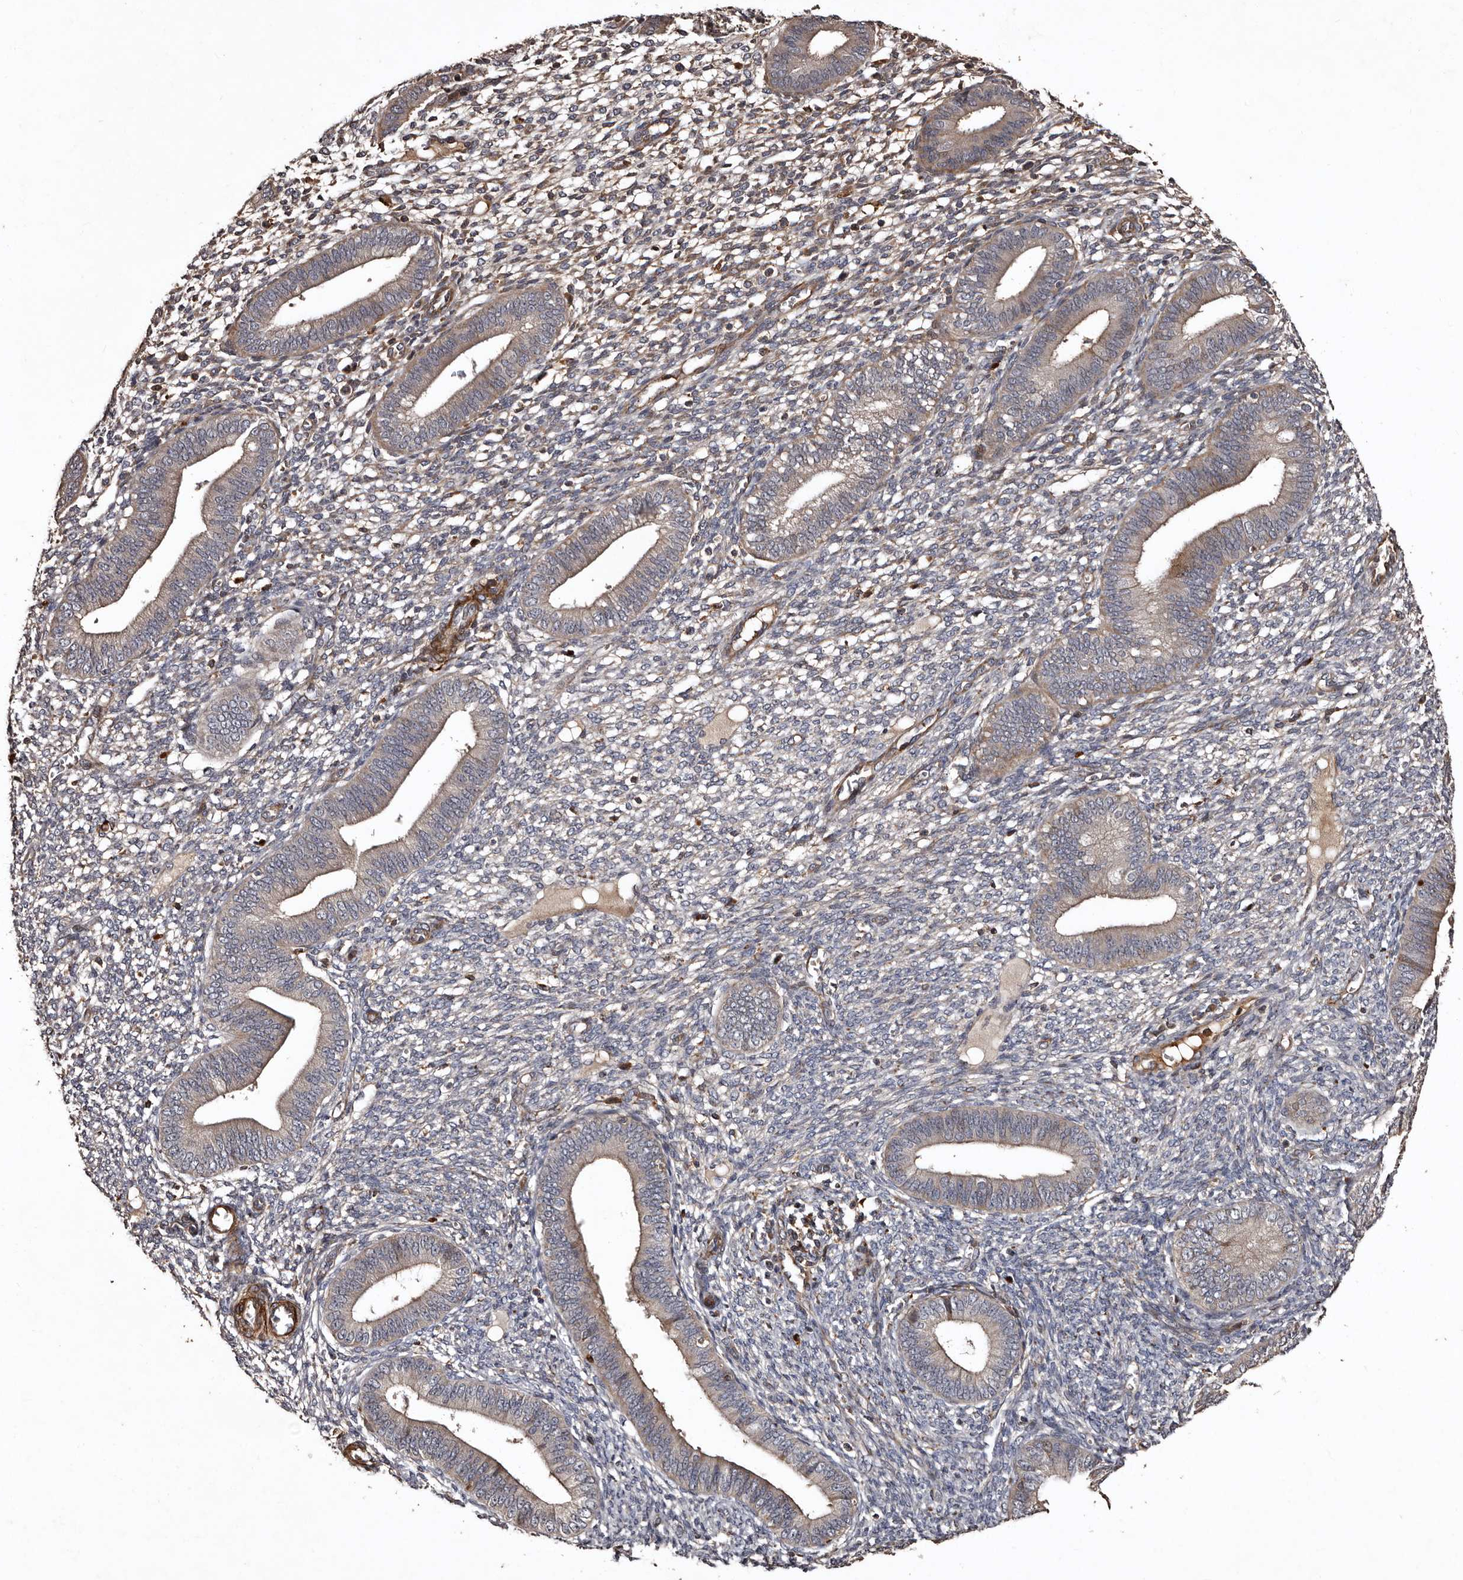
{"staining": {"intensity": "weak", "quantity": "<25%", "location": "cytoplasmic/membranous"}, "tissue": "endometrium", "cell_type": "Cells in endometrial stroma", "image_type": "normal", "snomed": [{"axis": "morphology", "description": "Normal tissue, NOS"}, {"axis": "topography", "description": "Endometrium"}], "caption": "The immunohistochemistry (IHC) micrograph has no significant positivity in cells in endometrial stroma of endometrium.", "gene": "PRKD3", "patient": {"sex": "female", "age": 46}}